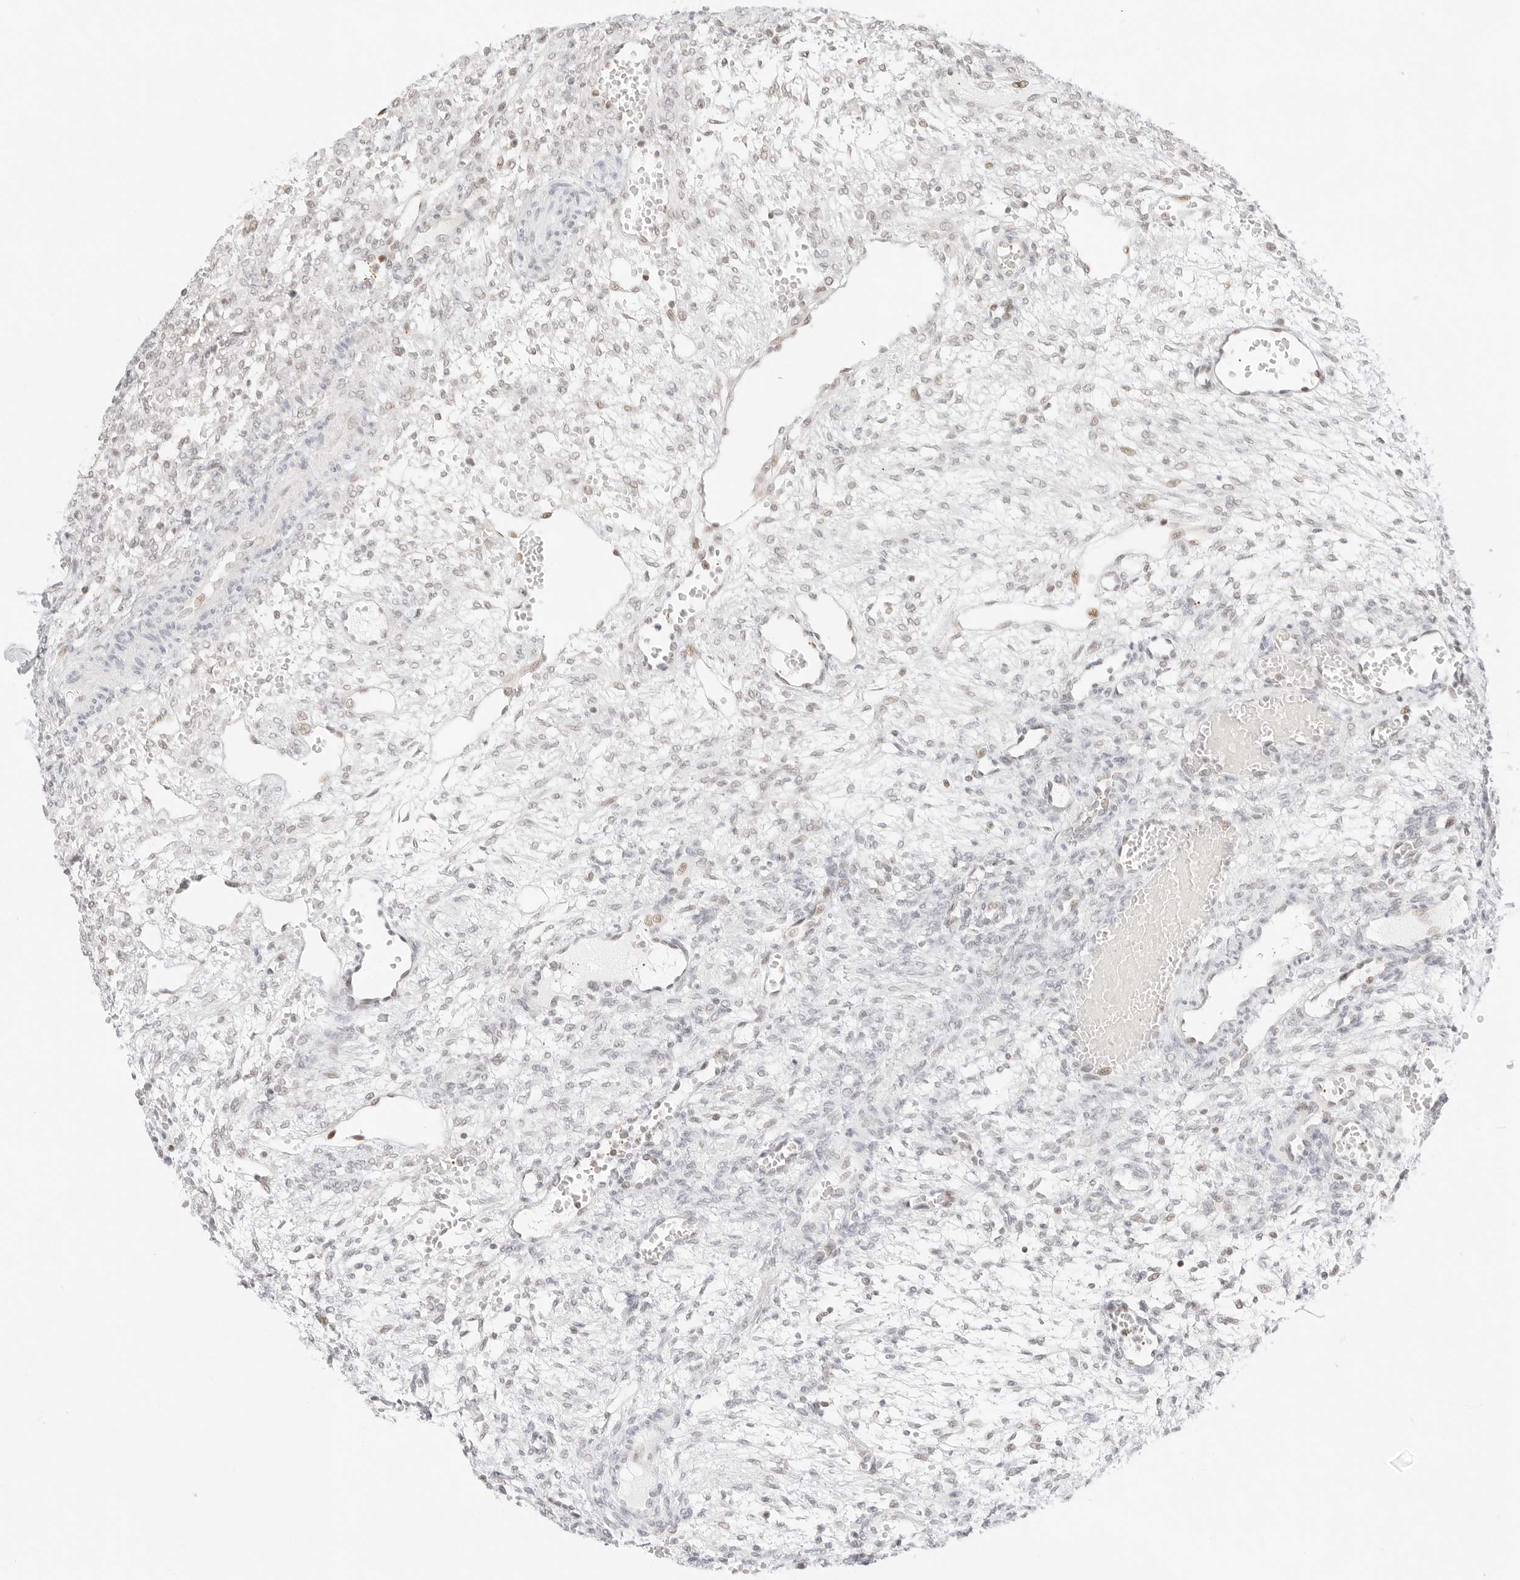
{"staining": {"intensity": "negative", "quantity": "none", "location": "none"}, "tissue": "ovary", "cell_type": "Follicle cells", "image_type": "normal", "snomed": [{"axis": "morphology", "description": "Normal tissue, NOS"}, {"axis": "topography", "description": "Ovary"}], "caption": "Immunohistochemistry micrograph of benign ovary: human ovary stained with DAB (3,3'-diaminobenzidine) exhibits no significant protein positivity in follicle cells. (DAB (3,3'-diaminobenzidine) immunohistochemistry, high magnification).", "gene": "GNAS", "patient": {"sex": "female", "age": 34}}